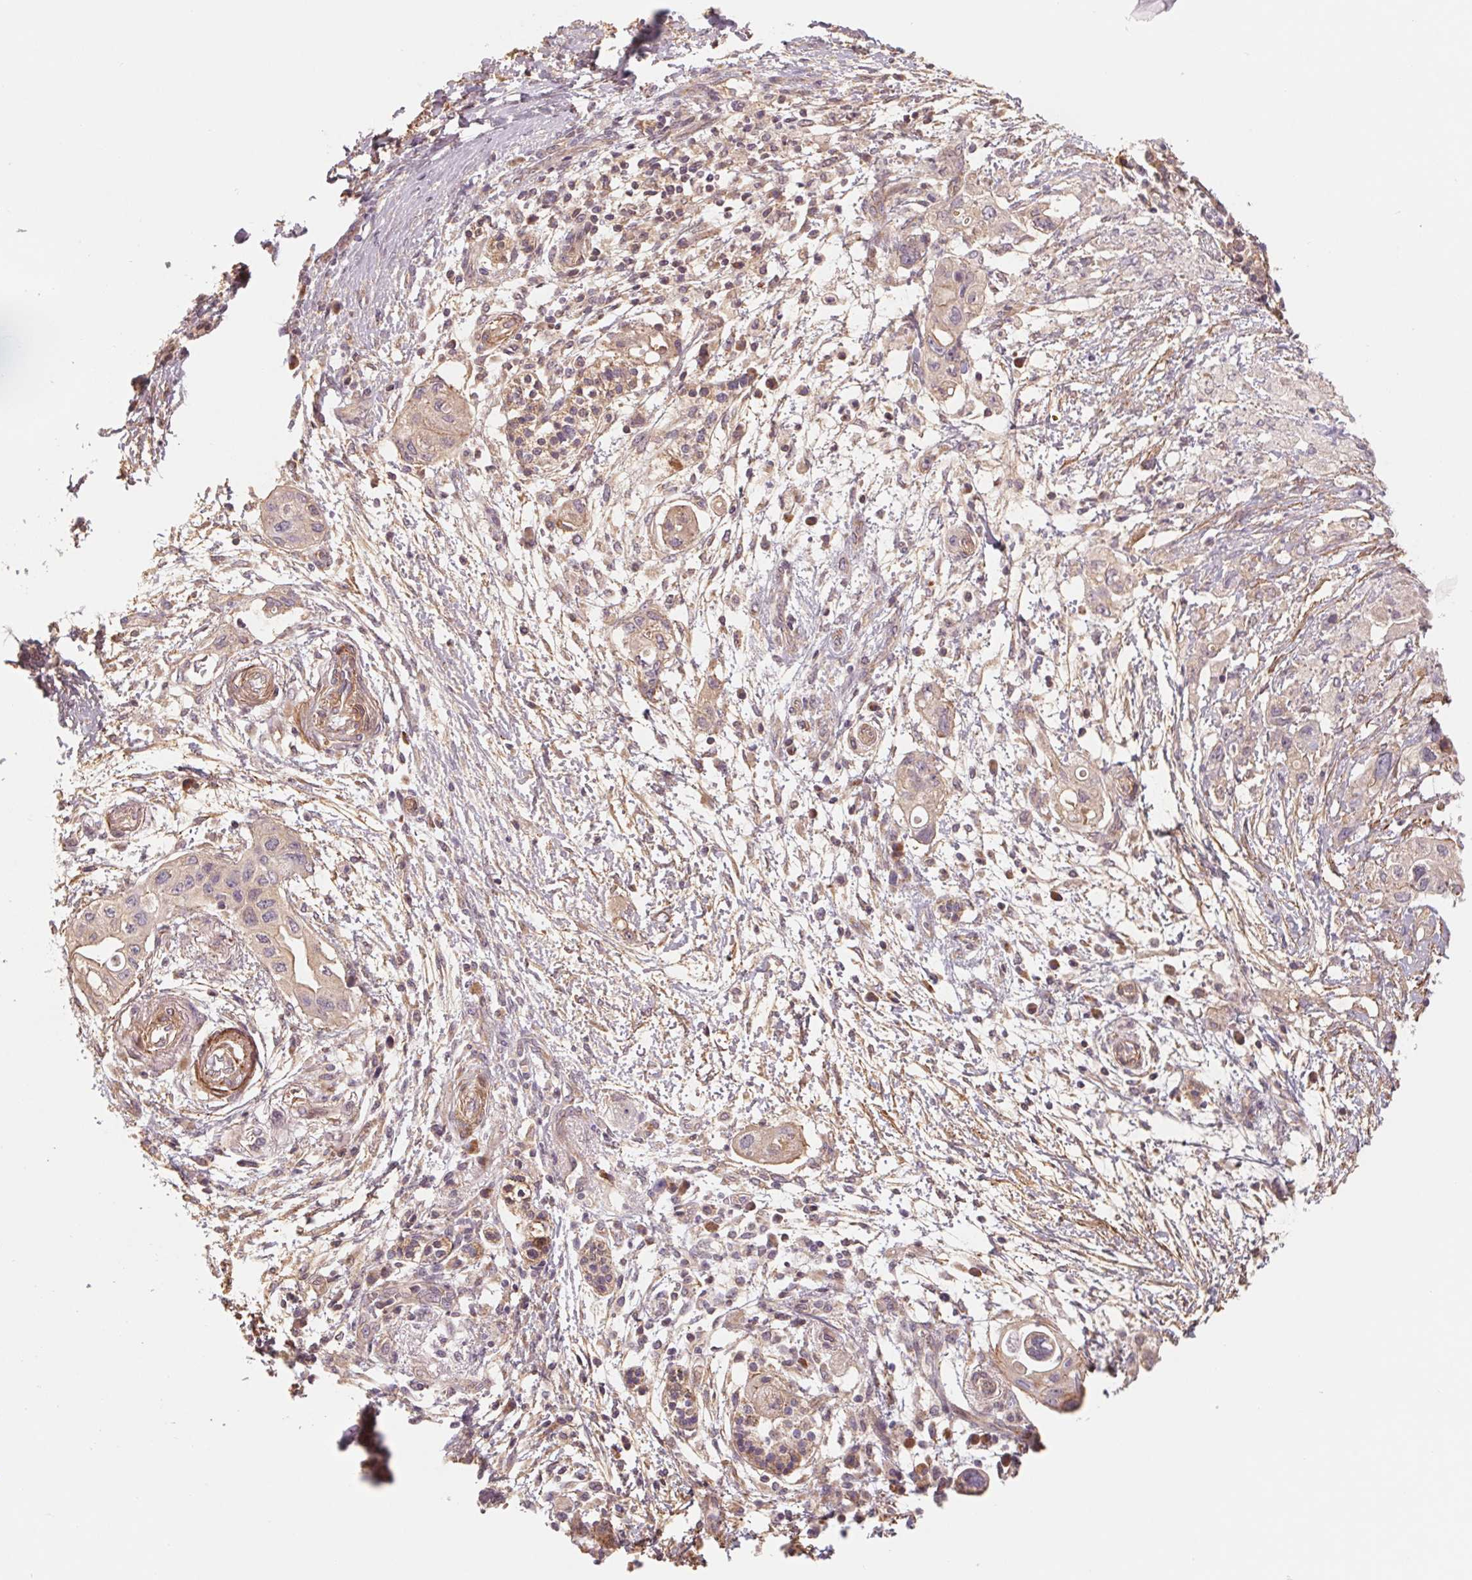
{"staining": {"intensity": "negative", "quantity": "none", "location": "none"}, "tissue": "pancreatic cancer", "cell_type": "Tumor cells", "image_type": "cancer", "snomed": [{"axis": "morphology", "description": "Adenocarcinoma, NOS"}, {"axis": "topography", "description": "Pancreas"}], "caption": "Photomicrograph shows no protein expression in tumor cells of pancreatic cancer (adenocarcinoma) tissue.", "gene": "CCDC112", "patient": {"sex": "female", "age": 72}}